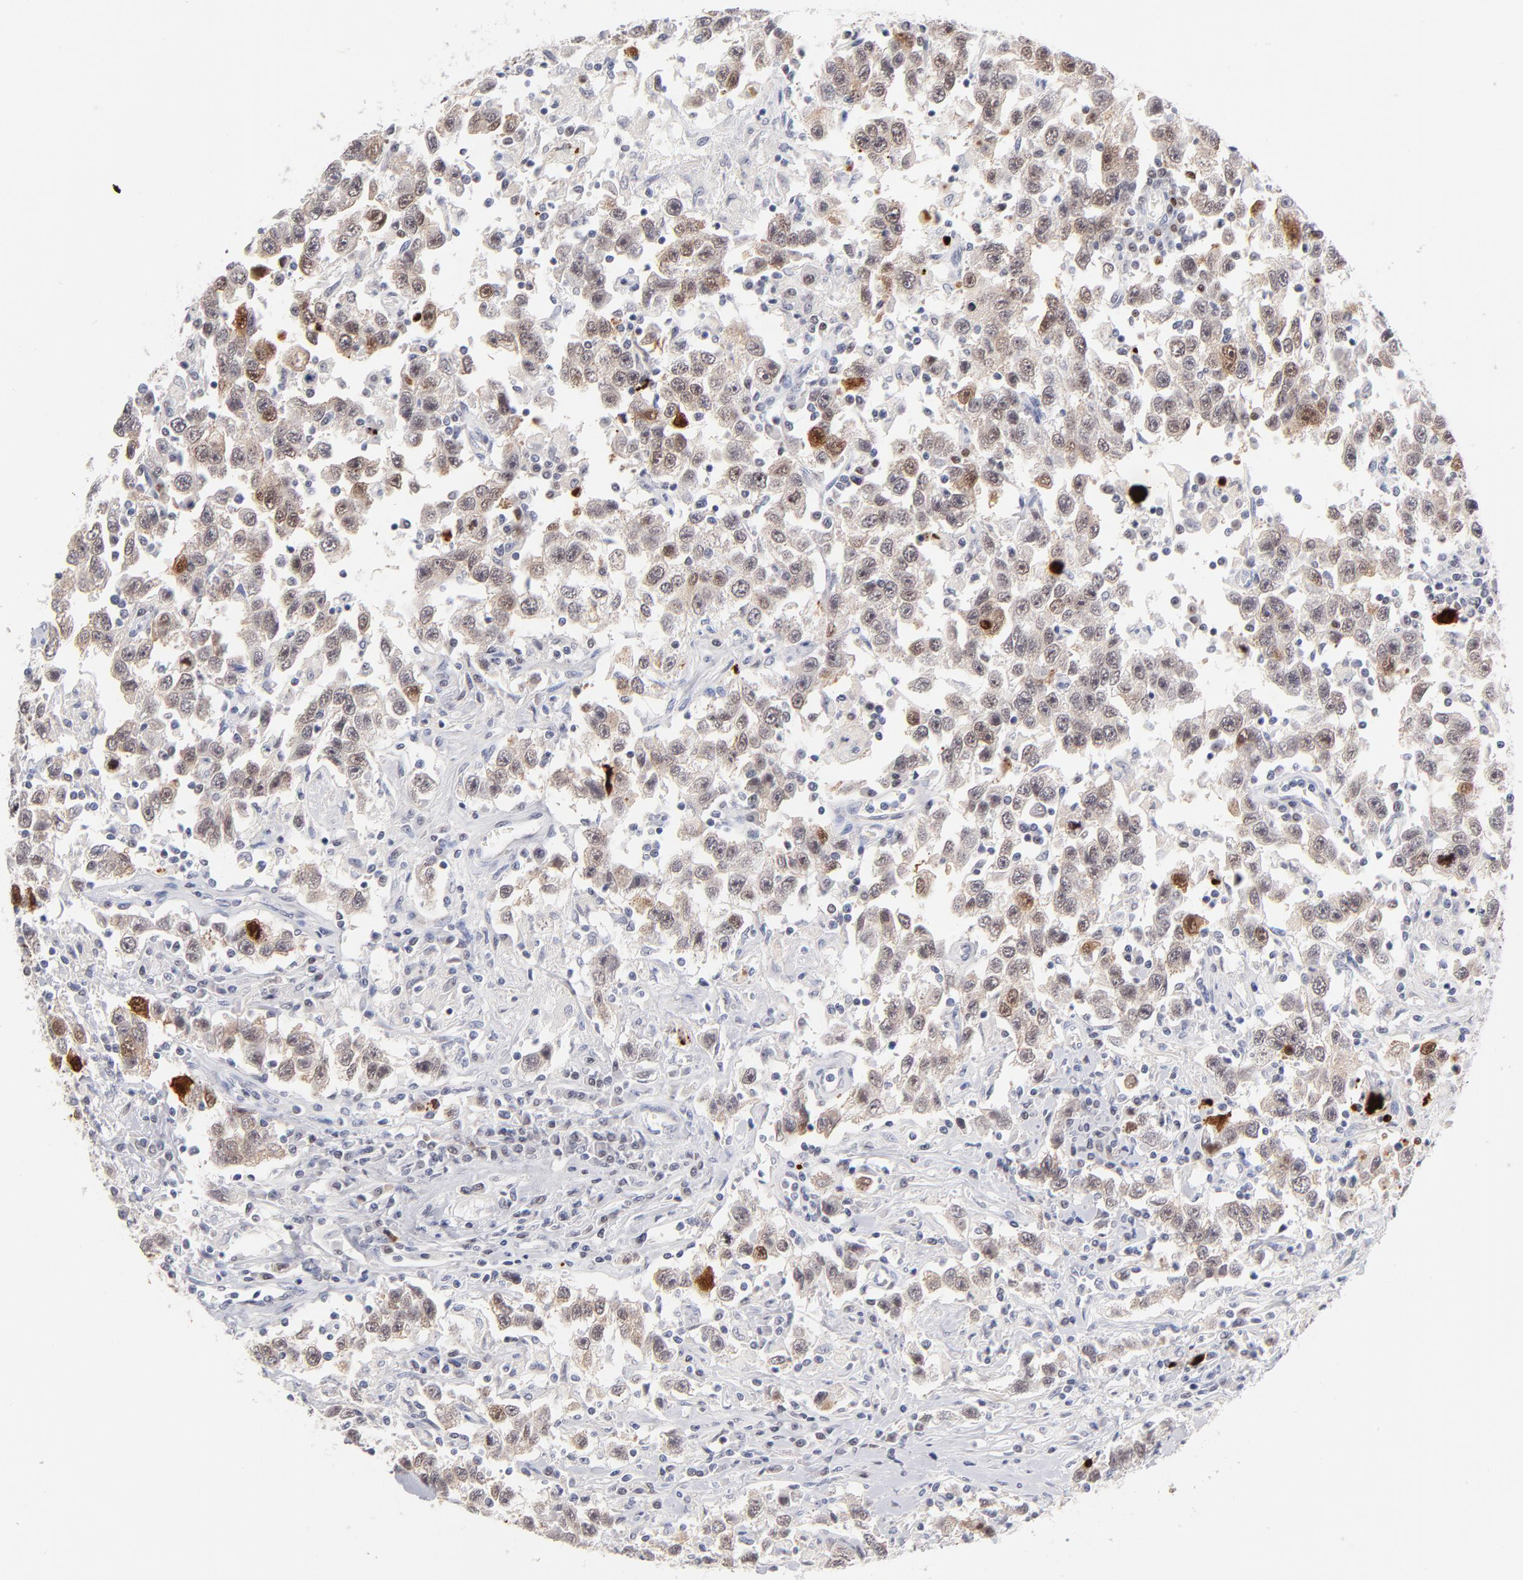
{"staining": {"intensity": "moderate", "quantity": "<25%", "location": "nuclear"}, "tissue": "testis cancer", "cell_type": "Tumor cells", "image_type": "cancer", "snomed": [{"axis": "morphology", "description": "Seminoma, NOS"}, {"axis": "topography", "description": "Testis"}], "caption": "Human testis cancer (seminoma) stained with a brown dye shows moderate nuclear positive positivity in approximately <25% of tumor cells.", "gene": "PARP1", "patient": {"sex": "male", "age": 41}}